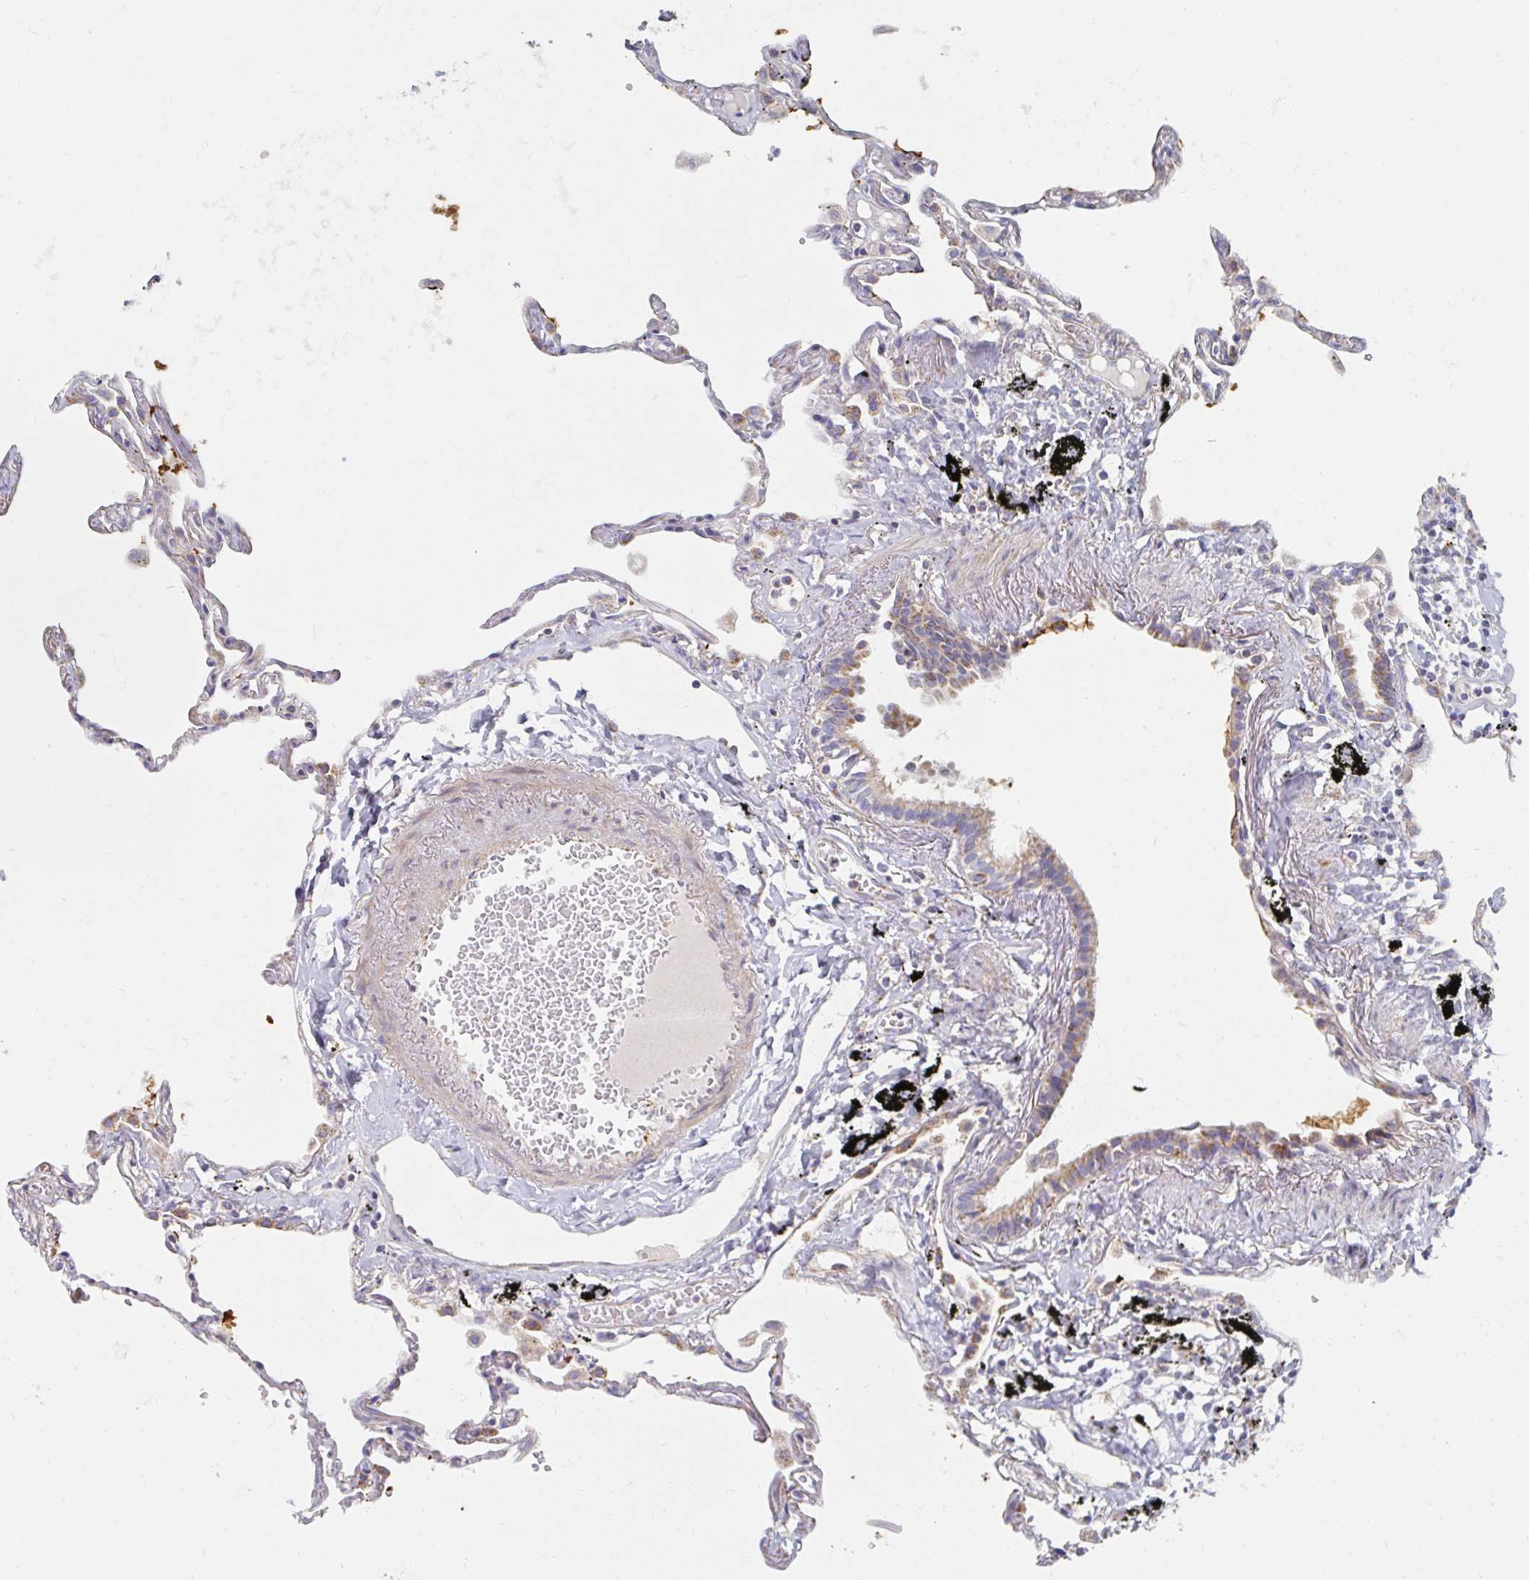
{"staining": {"intensity": "weak", "quantity": "<25%", "location": "cytoplasmic/membranous"}, "tissue": "lung", "cell_type": "Alveolar cells", "image_type": "normal", "snomed": [{"axis": "morphology", "description": "Normal tissue, NOS"}, {"axis": "topography", "description": "Lung"}], "caption": "High power microscopy image of an immunohistochemistry (IHC) histopathology image of normal lung, revealing no significant expression in alveolar cells. (IHC, brightfield microscopy, high magnification).", "gene": "MAVS", "patient": {"sex": "female", "age": 67}}